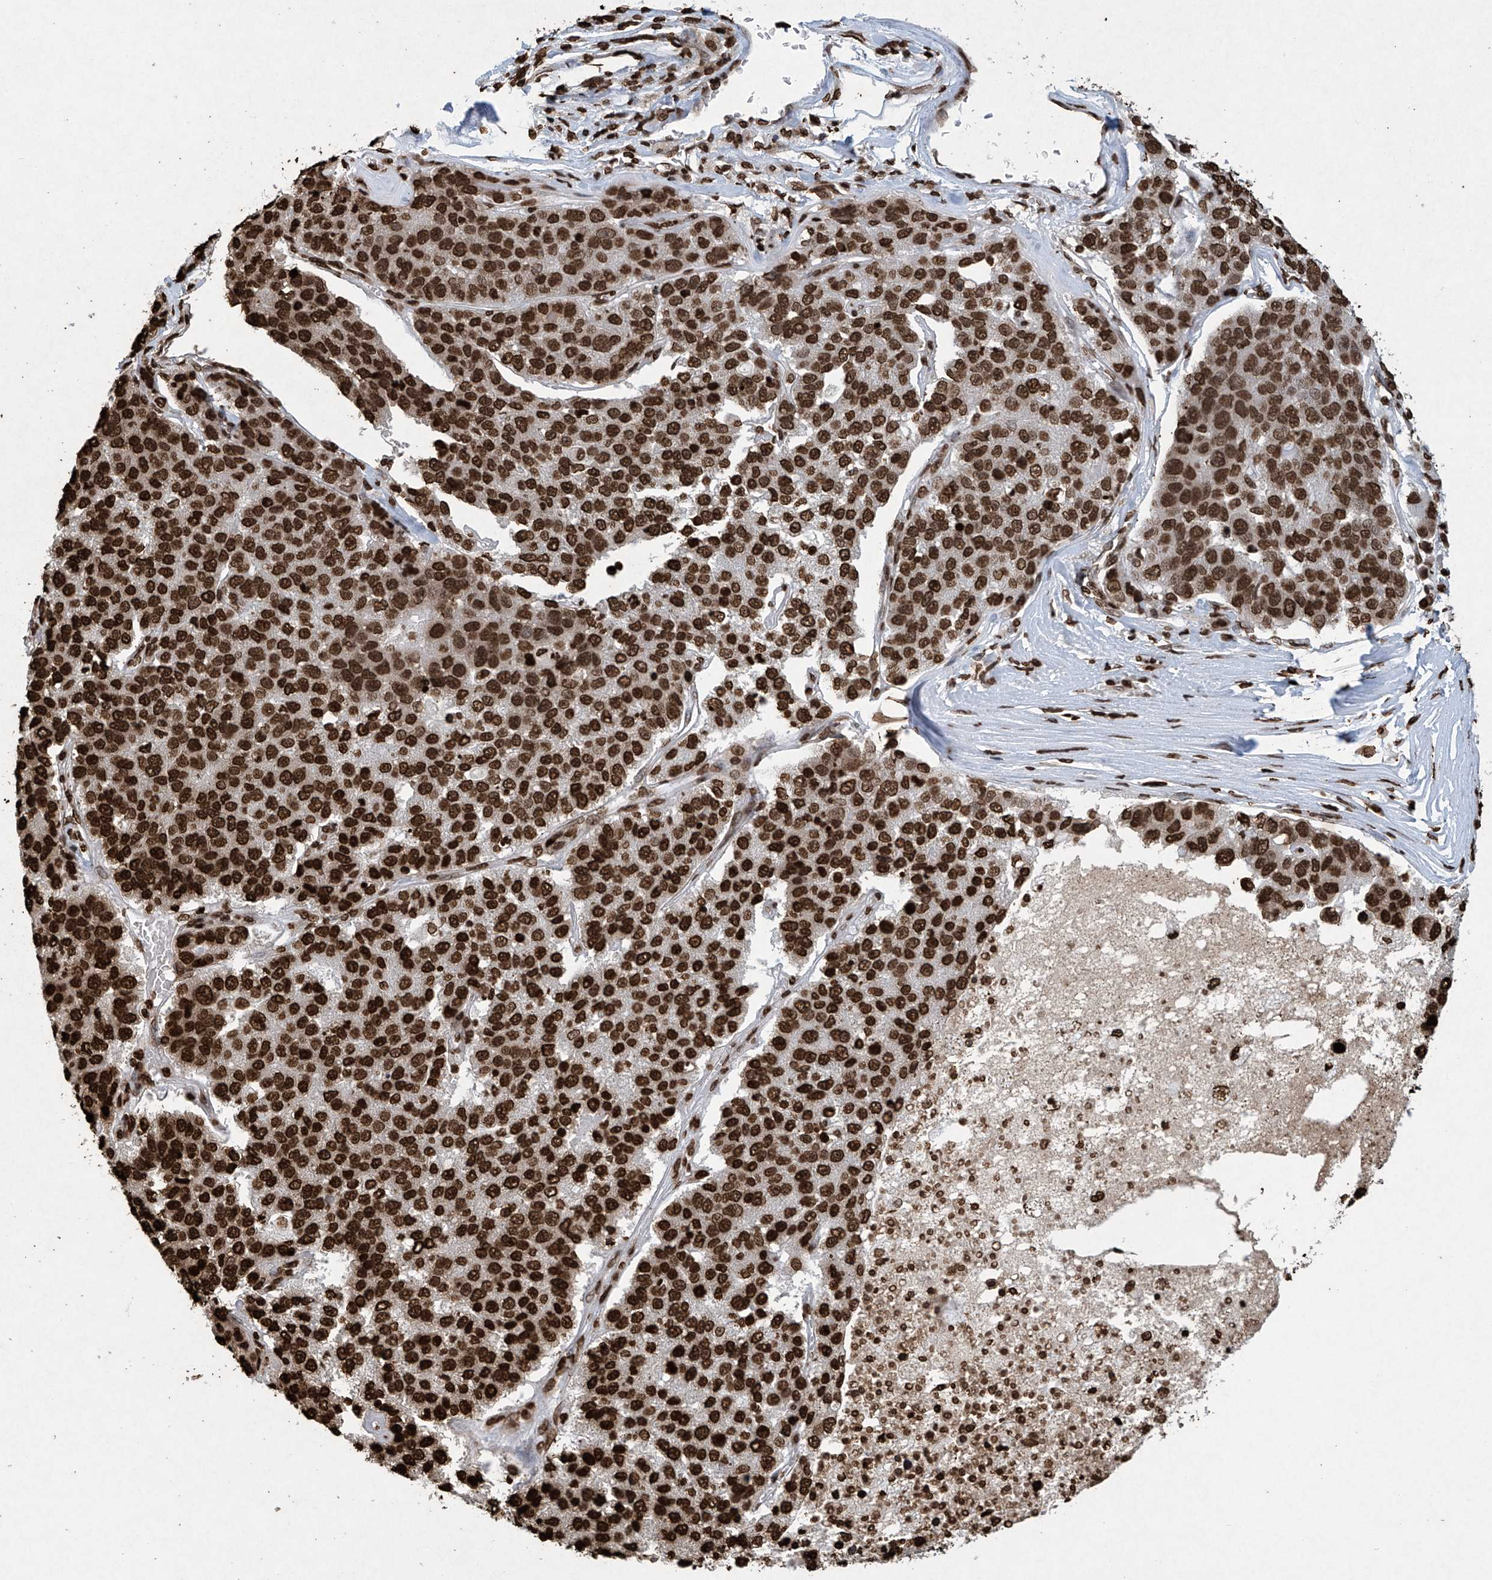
{"staining": {"intensity": "strong", "quantity": ">75%", "location": "nuclear"}, "tissue": "pancreatic cancer", "cell_type": "Tumor cells", "image_type": "cancer", "snomed": [{"axis": "morphology", "description": "Adenocarcinoma, NOS"}, {"axis": "topography", "description": "Pancreas"}], "caption": "Immunohistochemistry (IHC) of human adenocarcinoma (pancreatic) shows high levels of strong nuclear positivity in about >75% of tumor cells.", "gene": "H3-3A", "patient": {"sex": "female", "age": 61}}